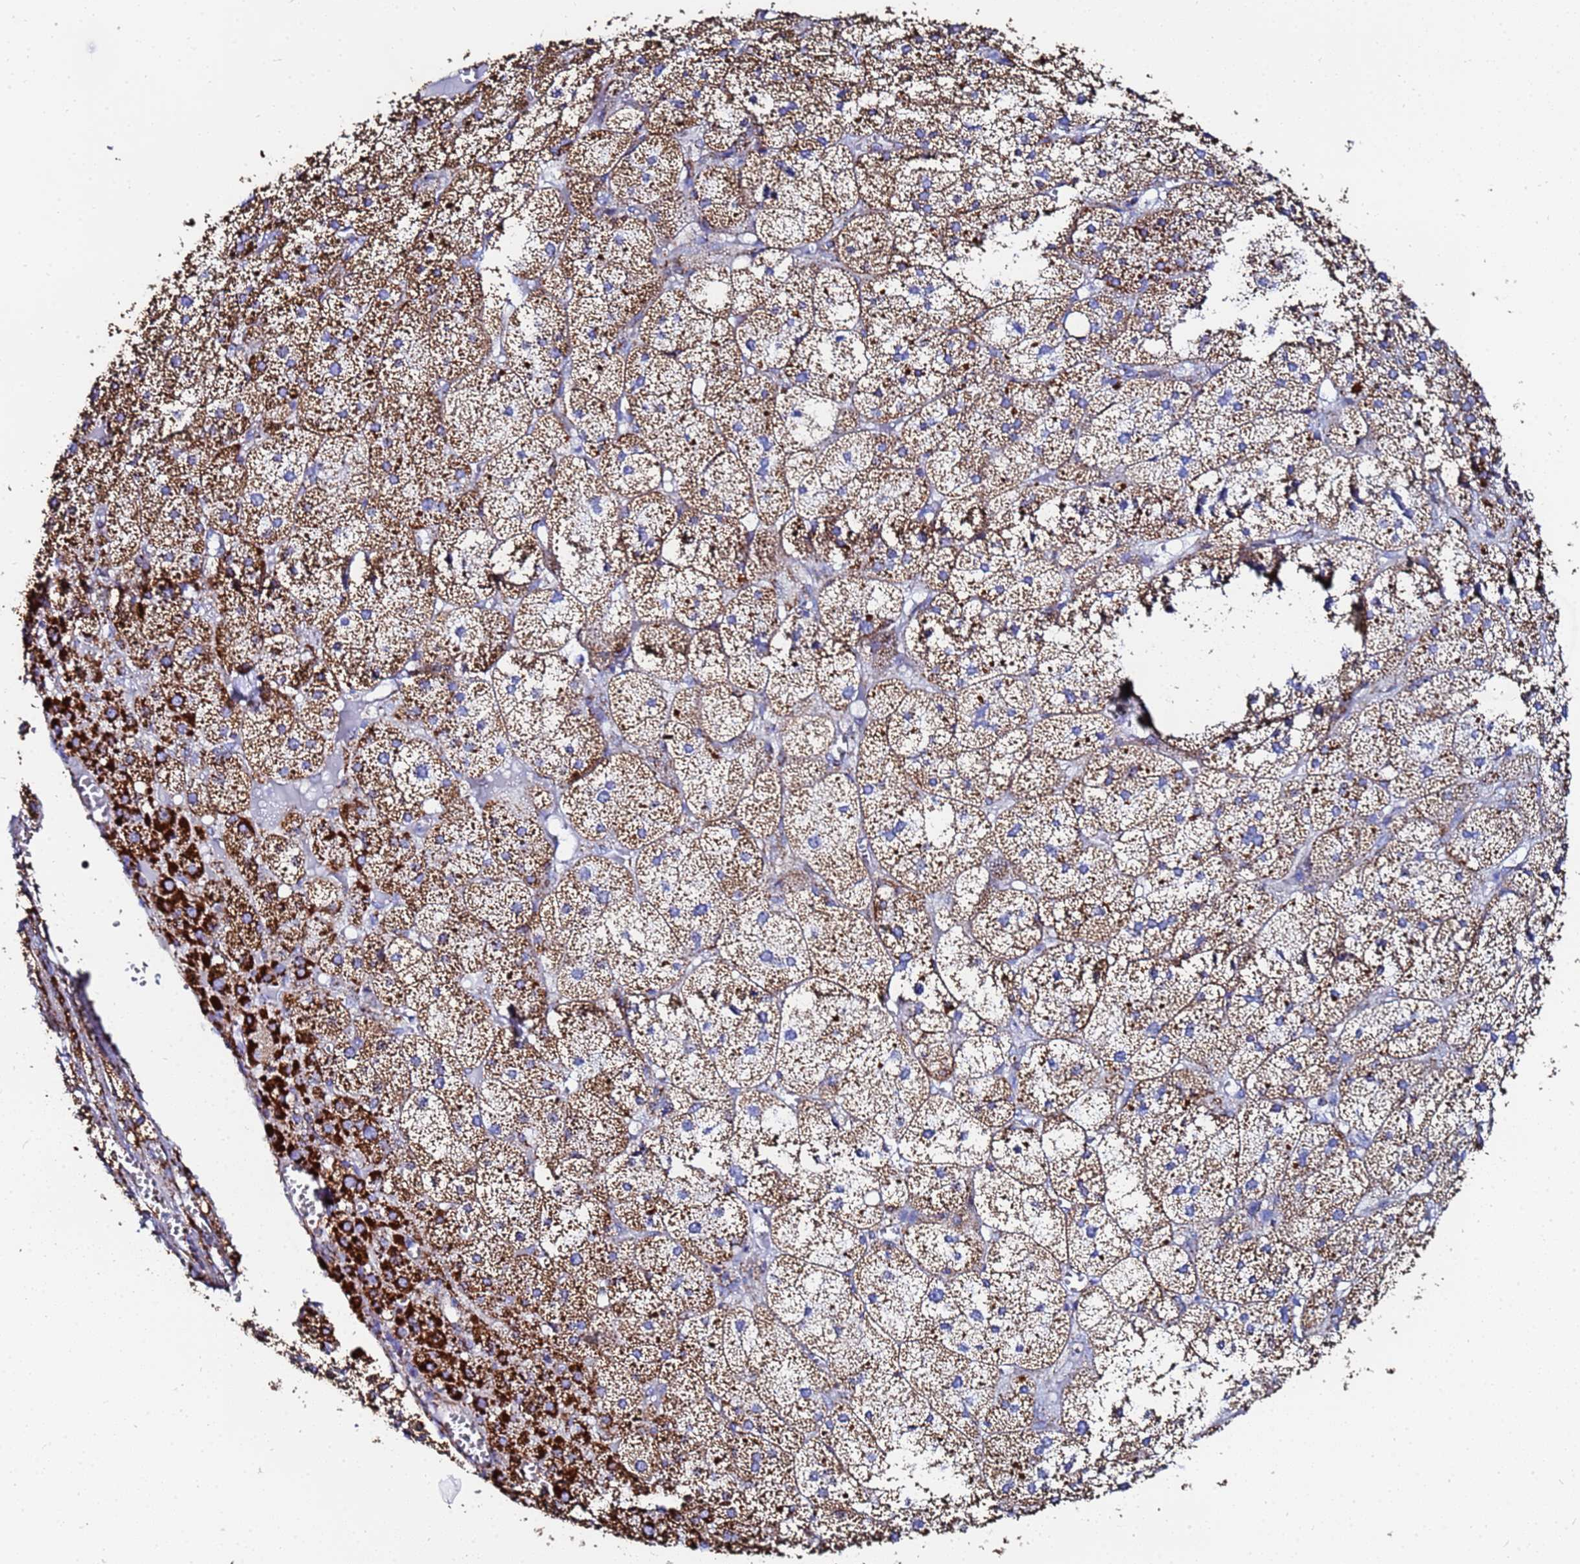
{"staining": {"intensity": "strong", "quantity": ">75%", "location": "cytoplasmic/membranous"}, "tissue": "adrenal gland", "cell_type": "Glandular cells", "image_type": "normal", "snomed": [{"axis": "morphology", "description": "Normal tissue, NOS"}, {"axis": "topography", "description": "Adrenal gland"}], "caption": "A high-resolution photomicrograph shows IHC staining of normal adrenal gland, which exhibits strong cytoplasmic/membranous staining in approximately >75% of glandular cells.", "gene": "GLUD1", "patient": {"sex": "female", "age": 61}}